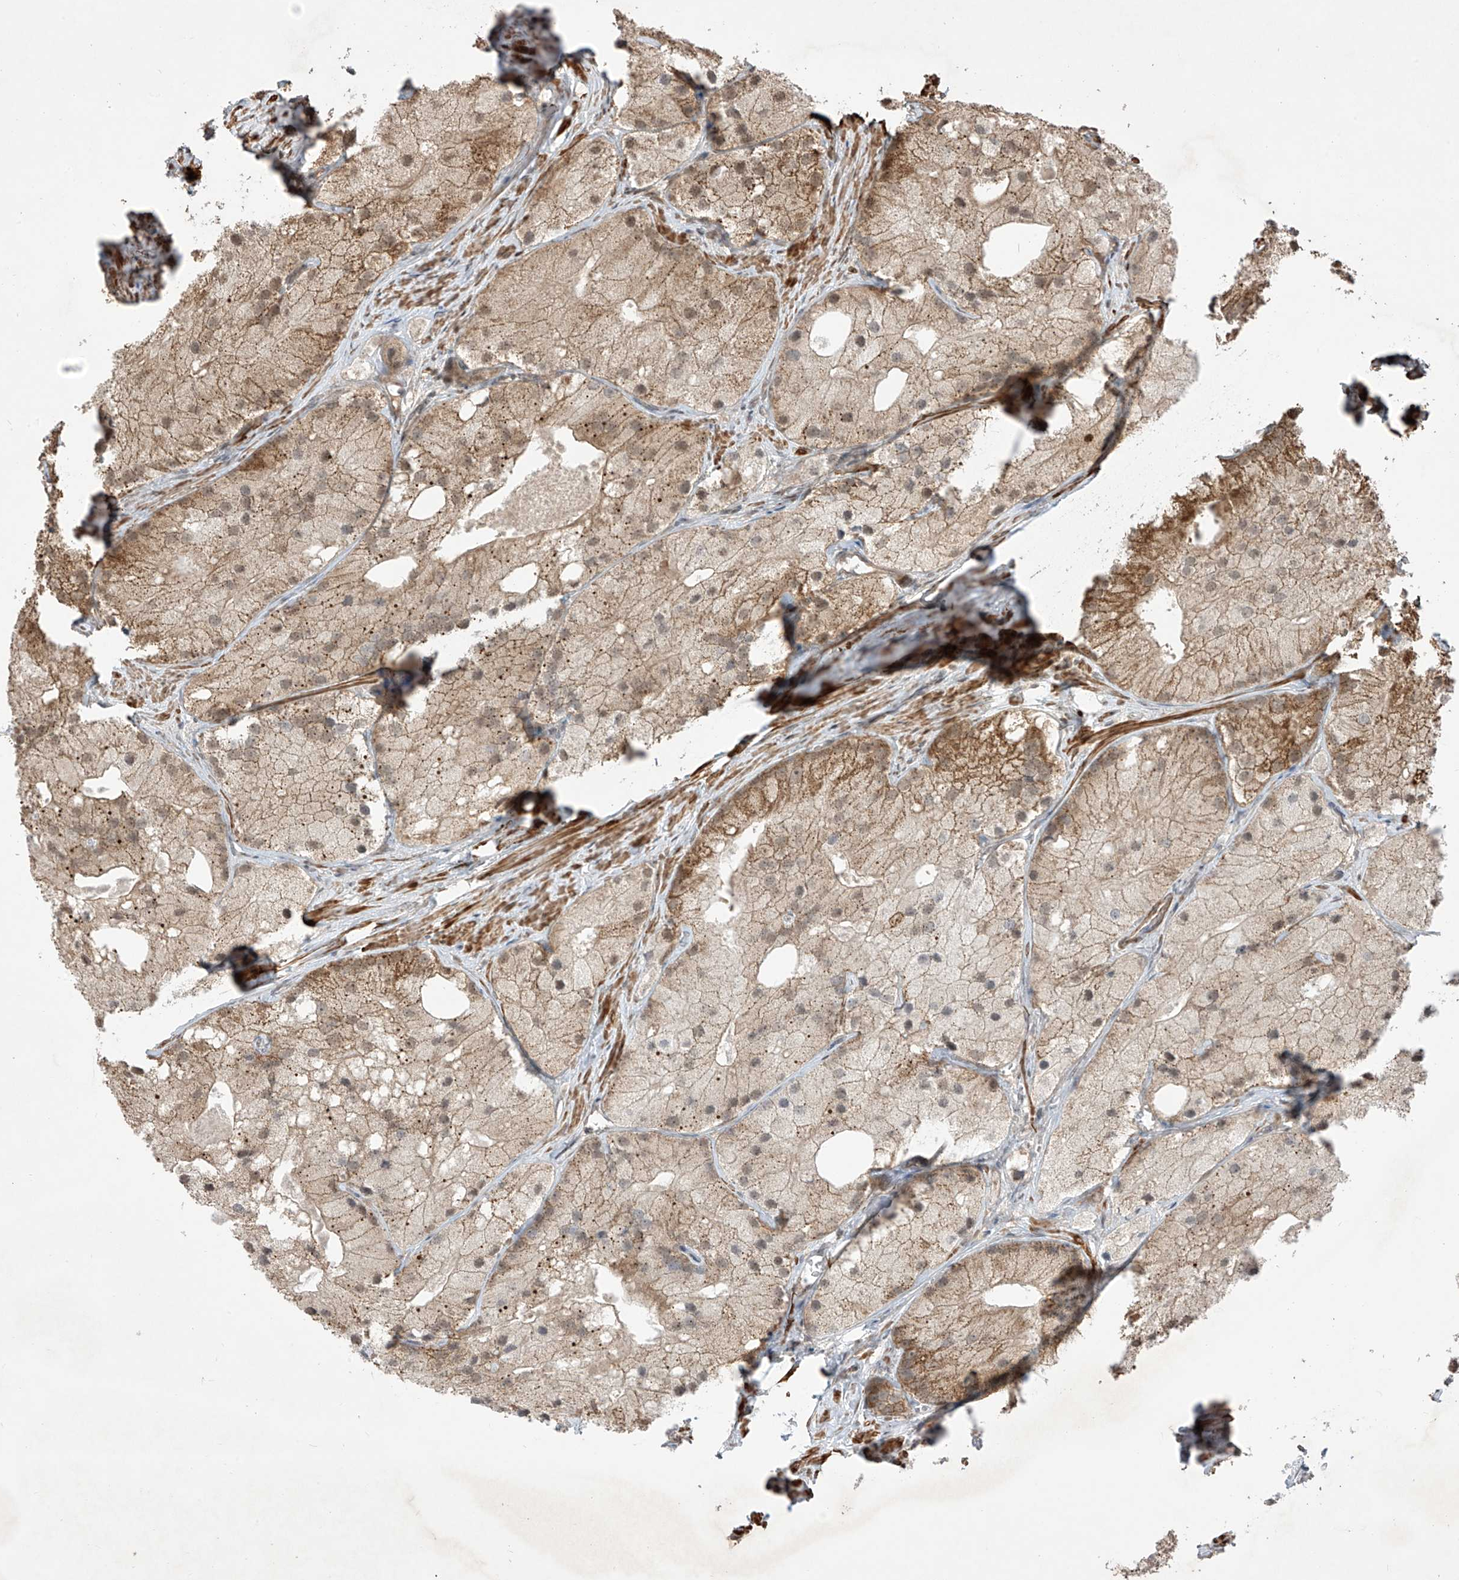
{"staining": {"intensity": "moderate", "quantity": "25%-75%", "location": "cytoplasmic/membranous,nuclear"}, "tissue": "prostate cancer", "cell_type": "Tumor cells", "image_type": "cancer", "snomed": [{"axis": "morphology", "description": "Adenocarcinoma, Low grade"}, {"axis": "topography", "description": "Prostate"}], "caption": "Human prostate low-grade adenocarcinoma stained with a protein marker reveals moderate staining in tumor cells.", "gene": "LATS1", "patient": {"sex": "male", "age": 69}}